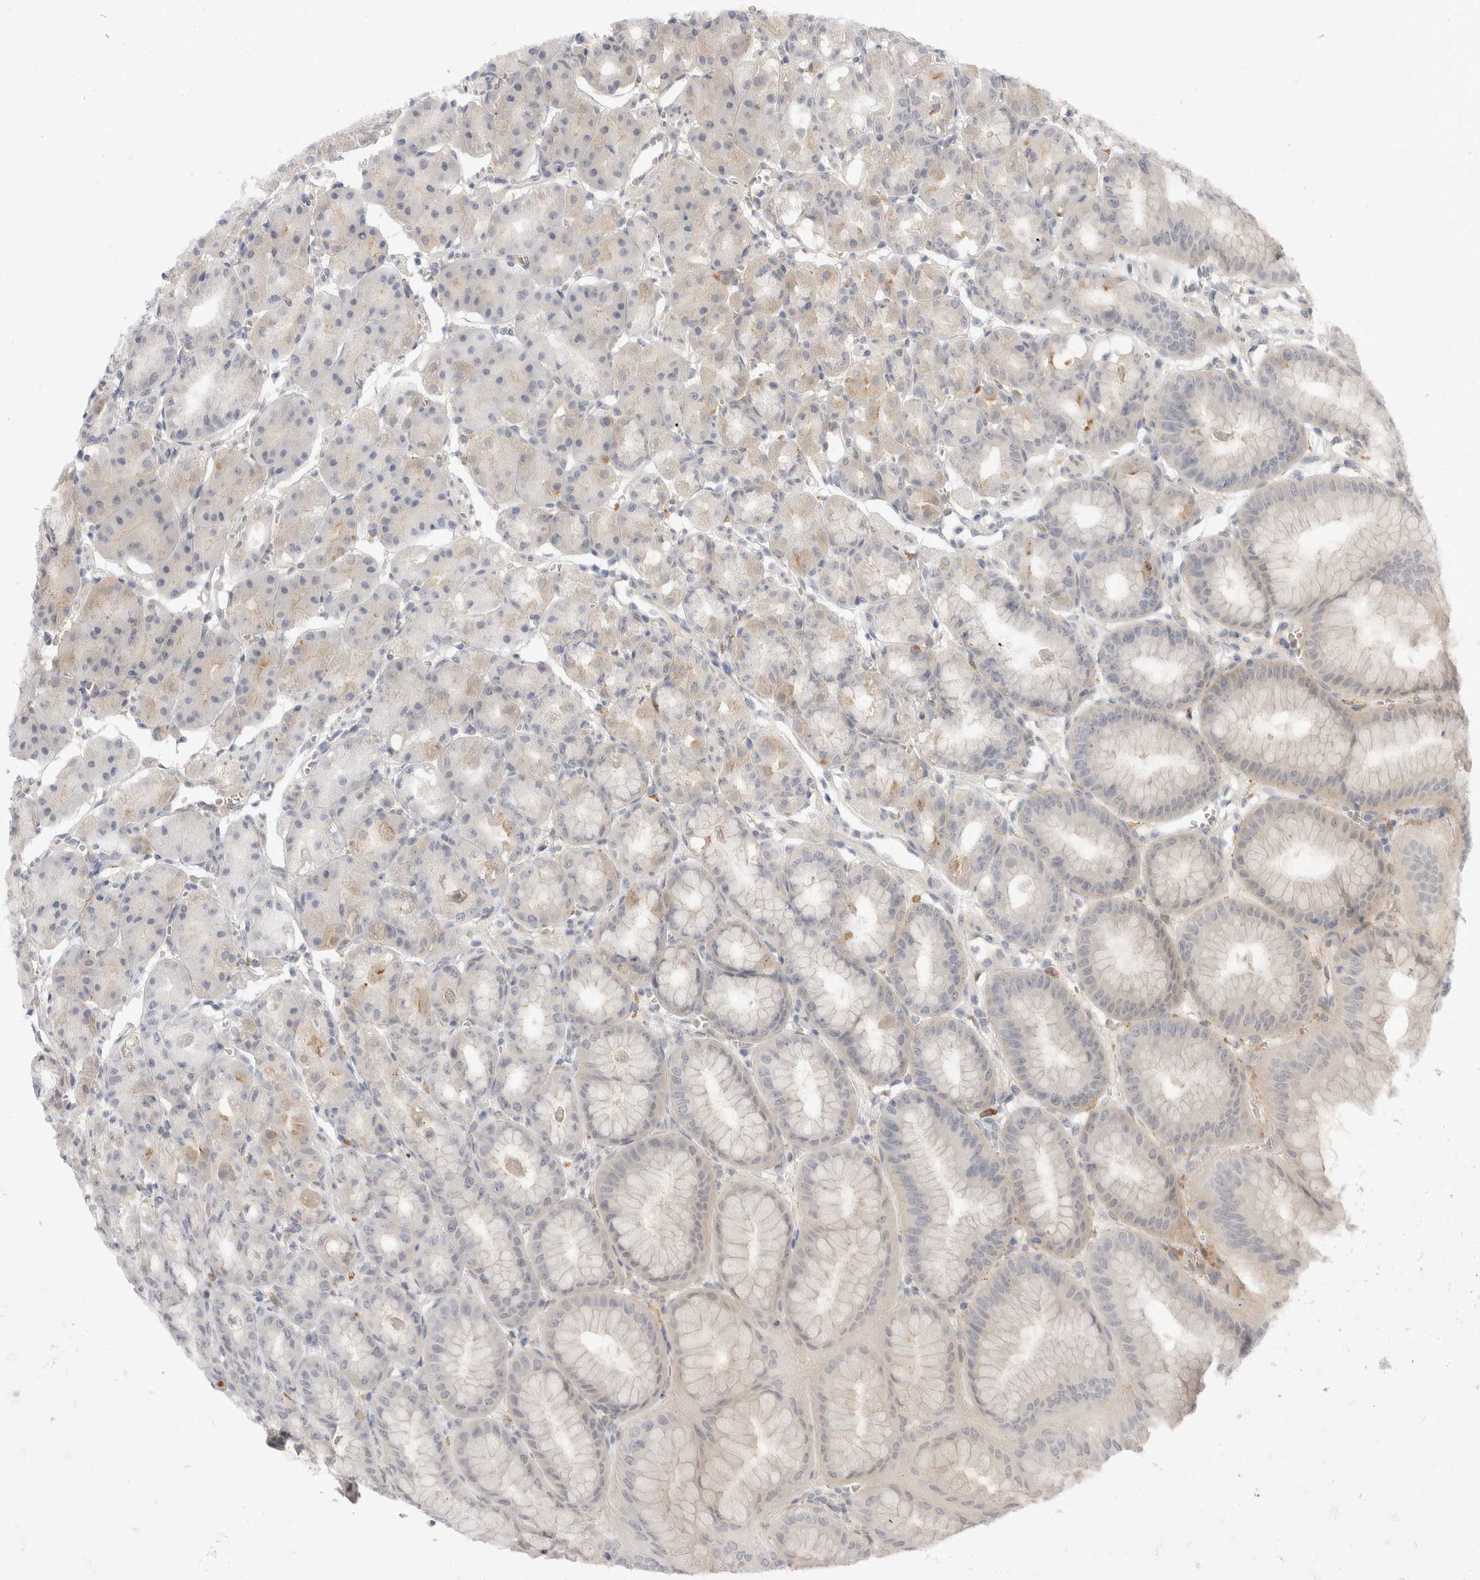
{"staining": {"intensity": "moderate", "quantity": "25%-75%", "location": "cytoplasmic/membranous"}, "tissue": "stomach", "cell_type": "Glandular cells", "image_type": "normal", "snomed": [{"axis": "morphology", "description": "Normal tissue, NOS"}, {"axis": "topography", "description": "Stomach, lower"}], "caption": "Benign stomach demonstrates moderate cytoplasmic/membranous expression in about 25%-75% of glandular cells The staining was performed using DAB, with brown indicating positive protein expression. Nuclei are stained blue with hematoxylin..", "gene": "TOM1L2", "patient": {"sex": "male", "age": 71}}